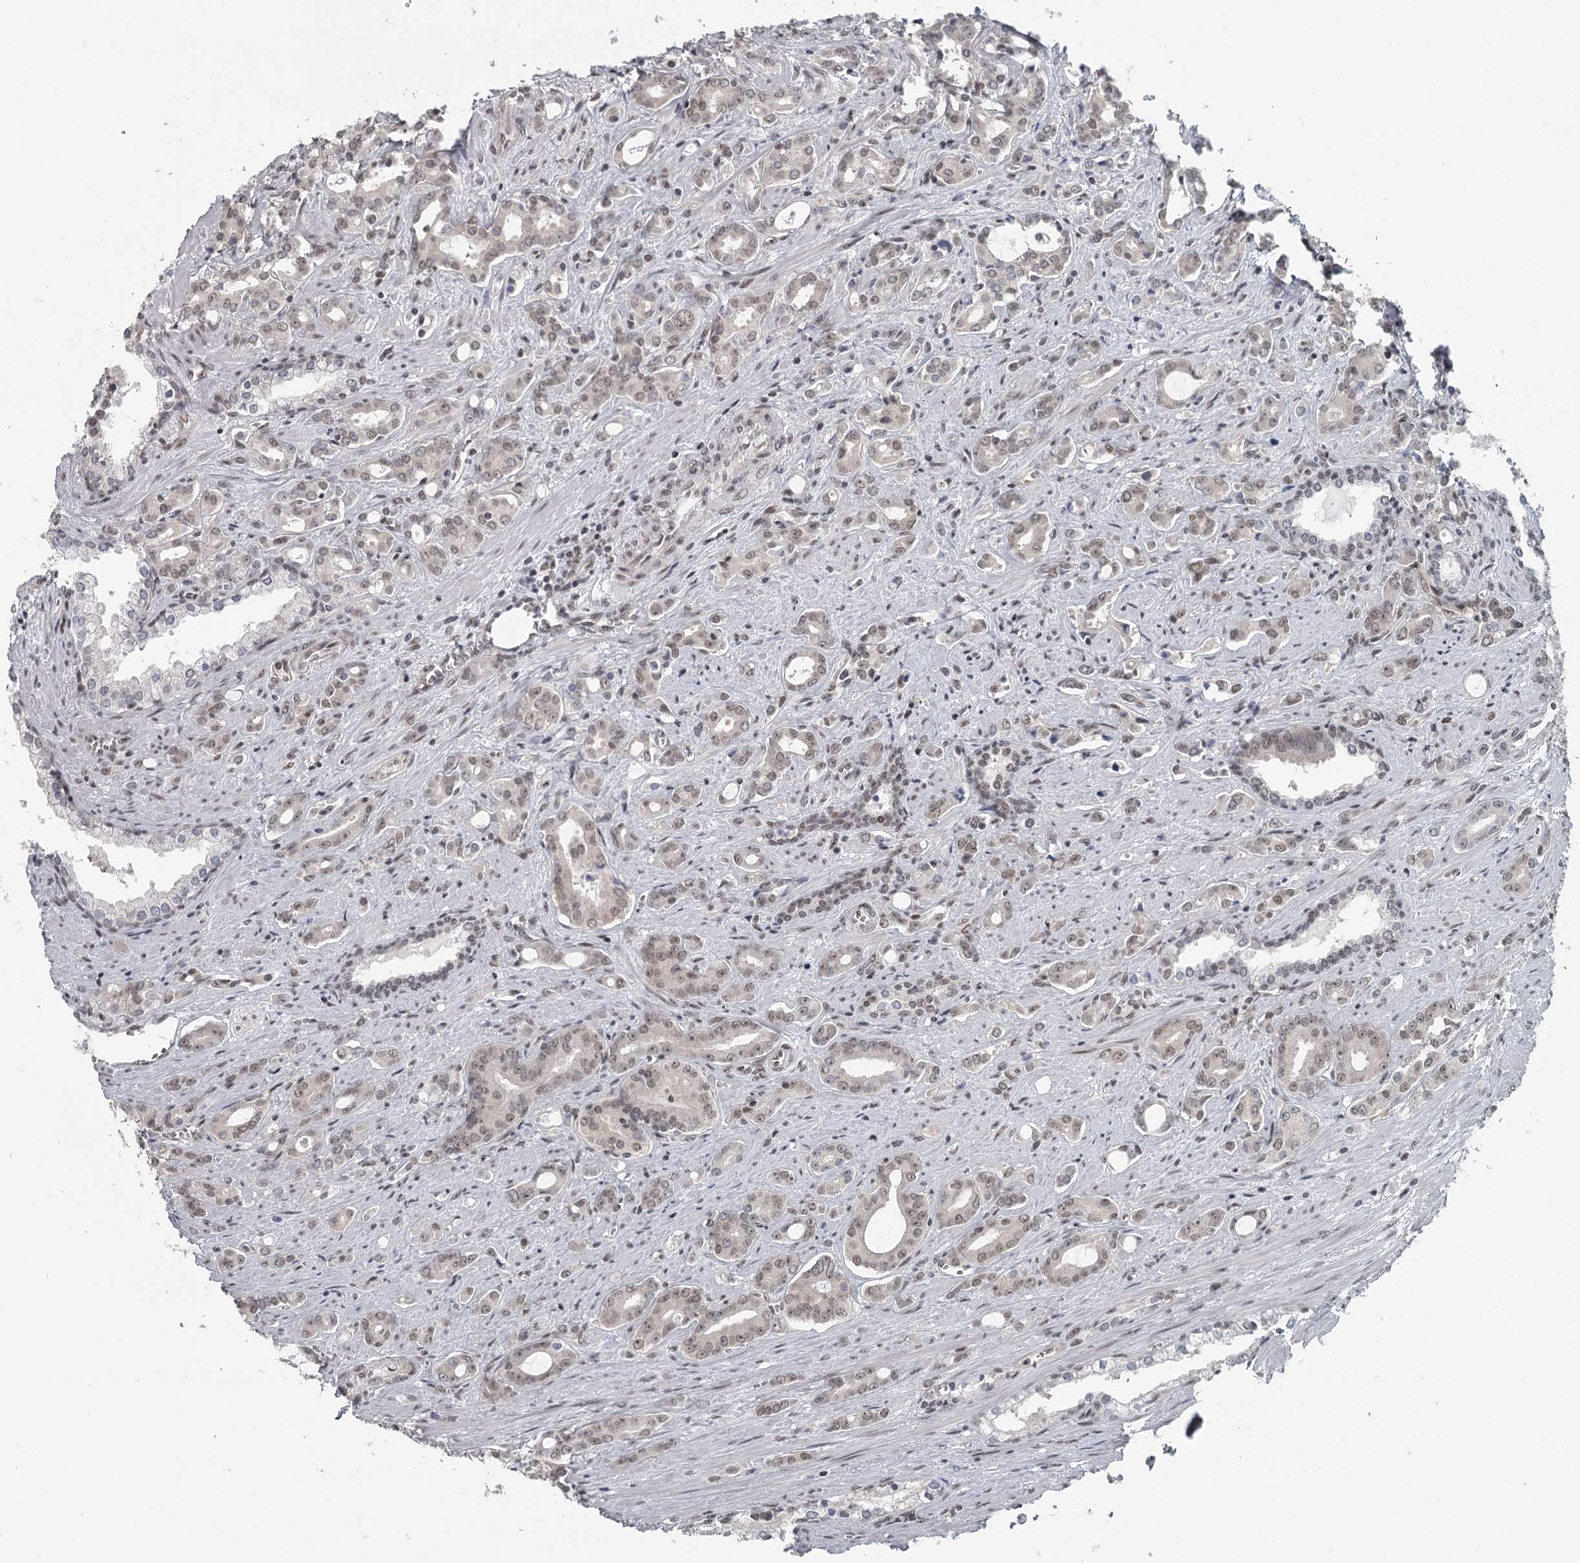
{"staining": {"intensity": "weak", "quantity": ">75%", "location": "nuclear"}, "tissue": "prostate cancer", "cell_type": "Tumor cells", "image_type": "cancer", "snomed": [{"axis": "morphology", "description": "Adenocarcinoma, High grade"}, {"axis": "topography", "description": "Prostate"}], "caption": "This is a photomicrograph of immunohistochemistry staining of high-grade adenocarcinoma (prostate), which shows weak staining in the nuclear of tumor cells.", "gene": "FAM13C", "patient": {"sex": "male", "age": 72}}